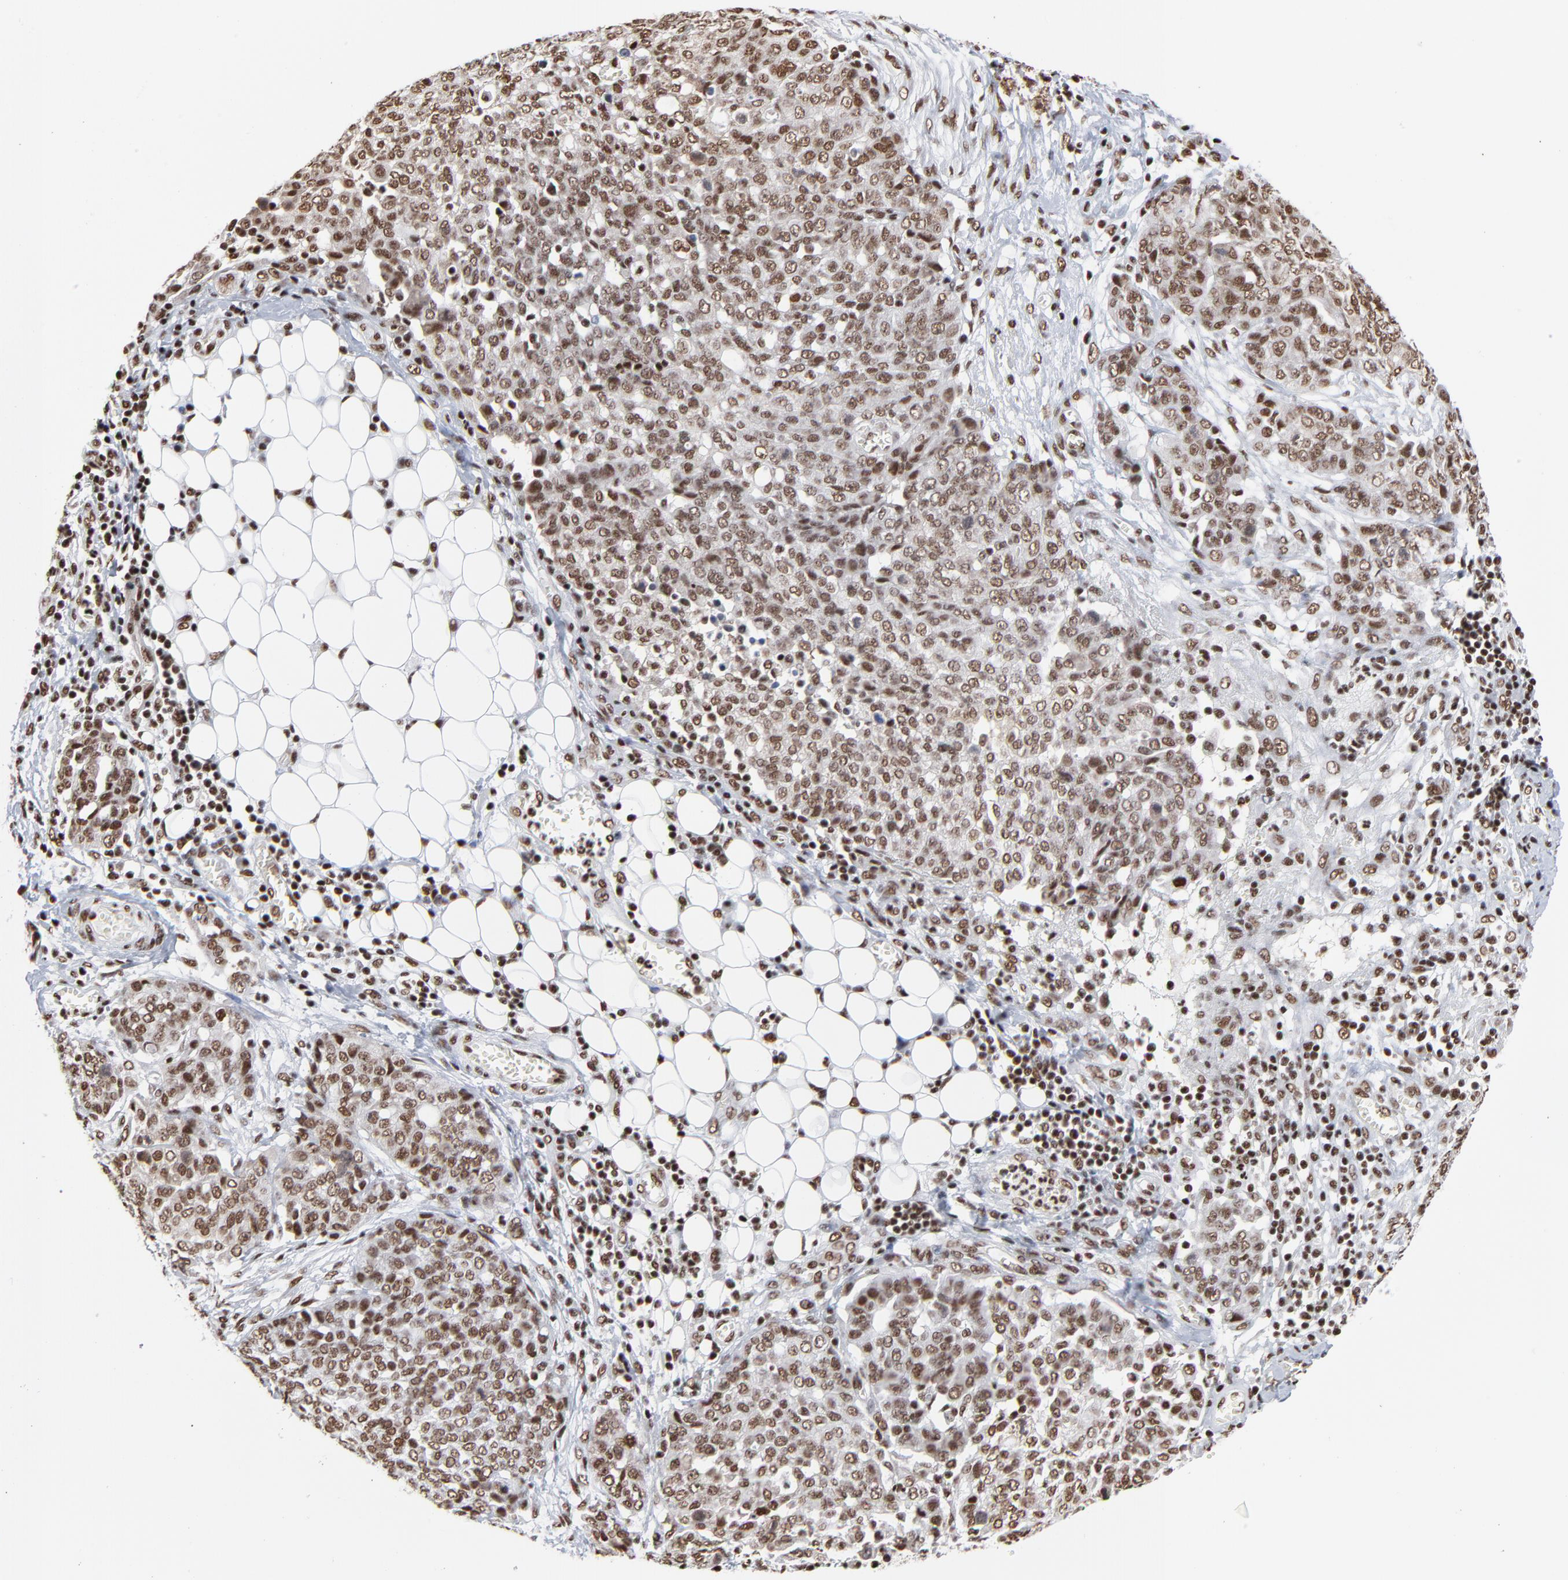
{"staining": {"intensity": "moderate", "quantity": ">75%", "location": "nuclear"}, "tissue": "ovarian cancer", "cell_type": "Tumor cells", "image_type": "cancer", "snomed": [{"axis": "morphology", "description": "Cystadenocarcinoma, serous, NOS"}, {"axis": "topography", "description": "Soft tissue"}, {"axis": "topography", "description": "Ovary"}], "caption": "Ovarian cancer (serous cystadenocarcinoma) was stained to show a protein in brown. There is medium levels of moderate nuclear expression in about >75% of tumor cells.", "gene": "CREB1", "patient": {"sex": "female", "age": 57}}